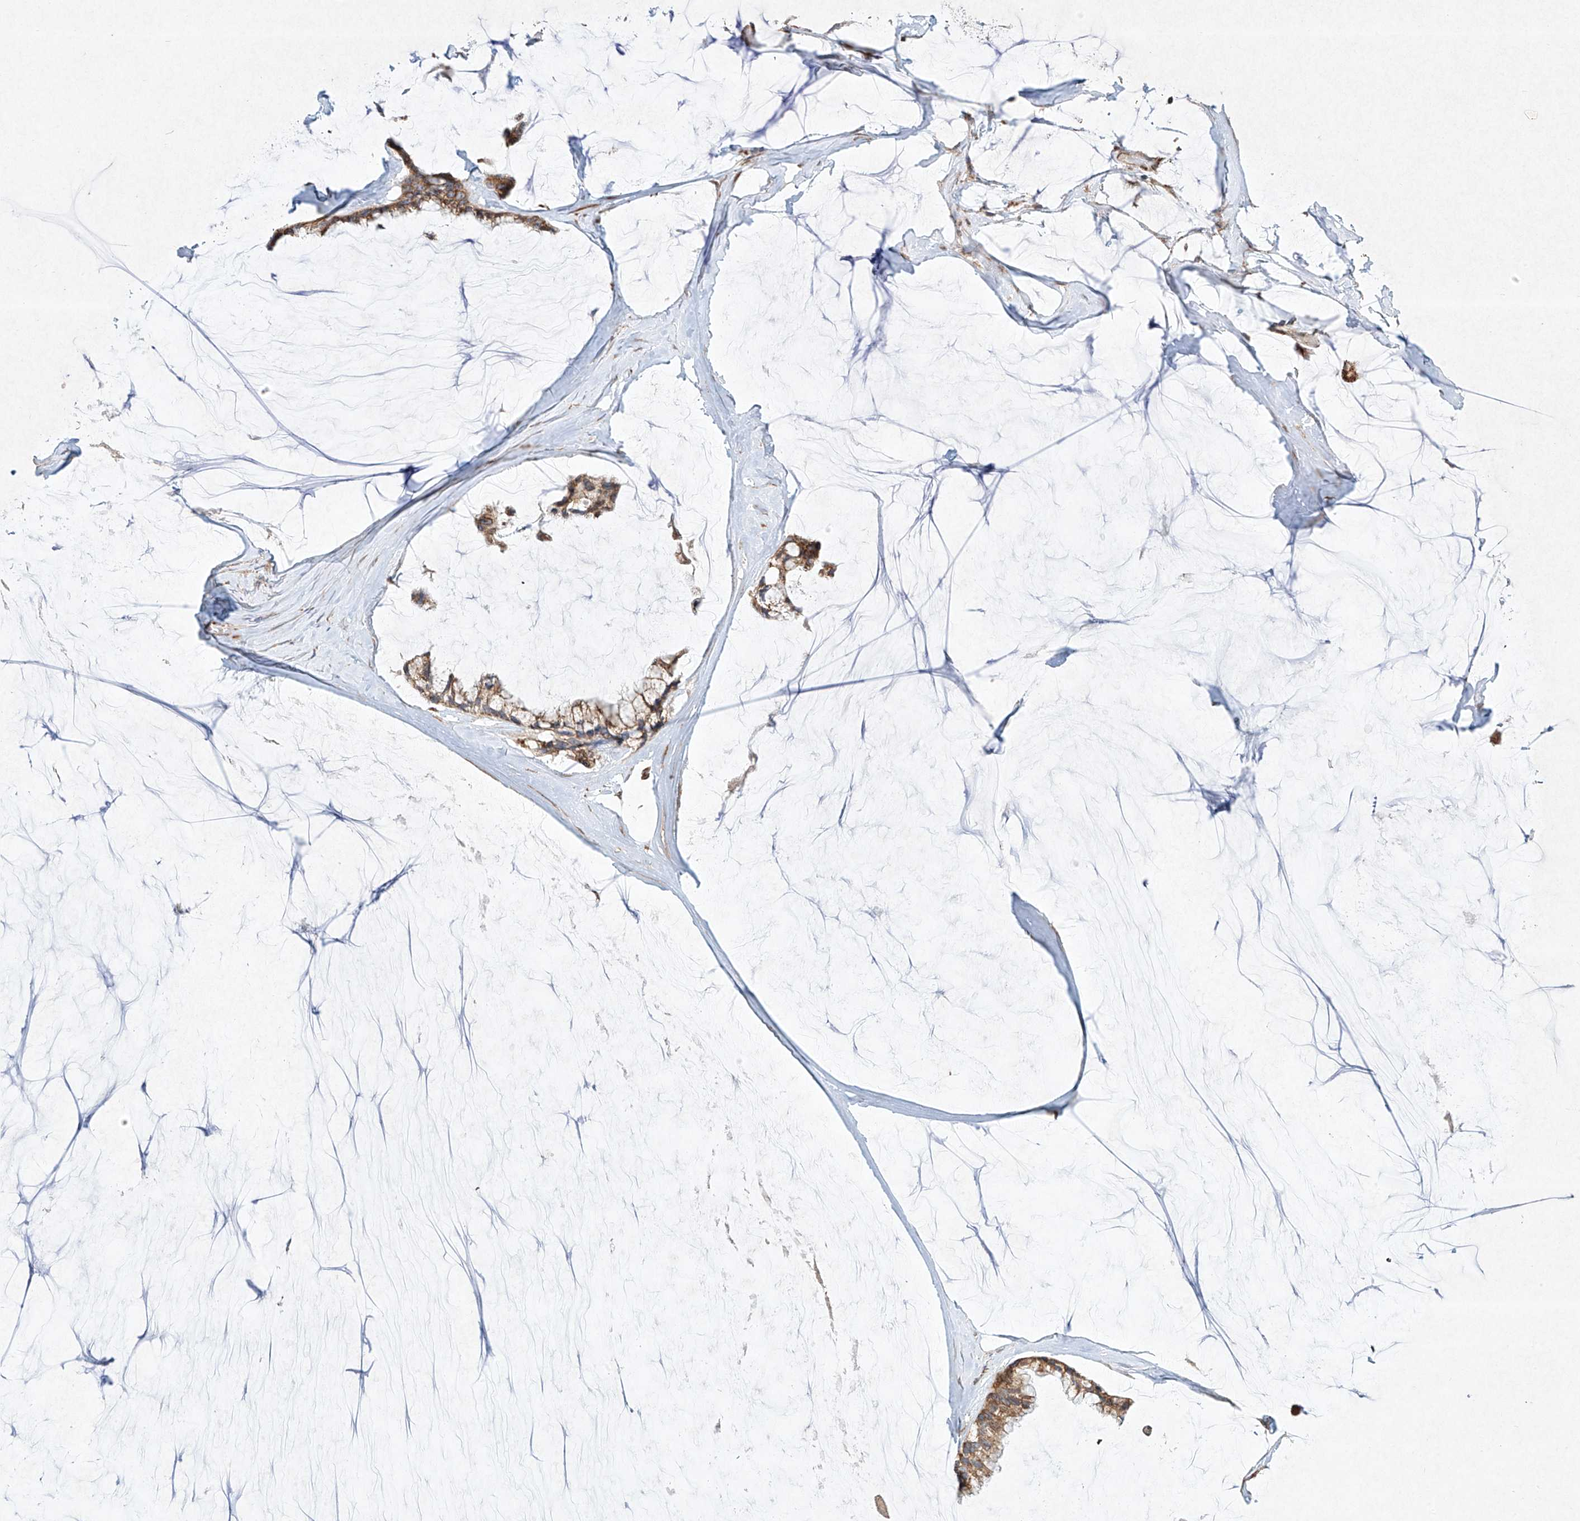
{"staining": {"intensity": "moderate", "quantity": ">75%", "location": "cytoplasmic/membranous"}, "tissue": "ovarian cancer", "cell_type": "Tumor cells", "image_type": "cancer", "snomed": [{"axis": "morphology", "description": "Cystadenocarcinoma, mucinous, NOS"}, {"axis": "topography", "description": "Ovary"}], "caption": "Immunohistochemistry (DAB) staining of human ovarian cancer shows moderate cytoplasmic/membranous protein expression in about >75% of tumor cells. (brown staining indicates protein expression, while blue staining denotes nuclei).", "gene": "SEMA3B", "patient": {"sex": "female", "age": 39}}